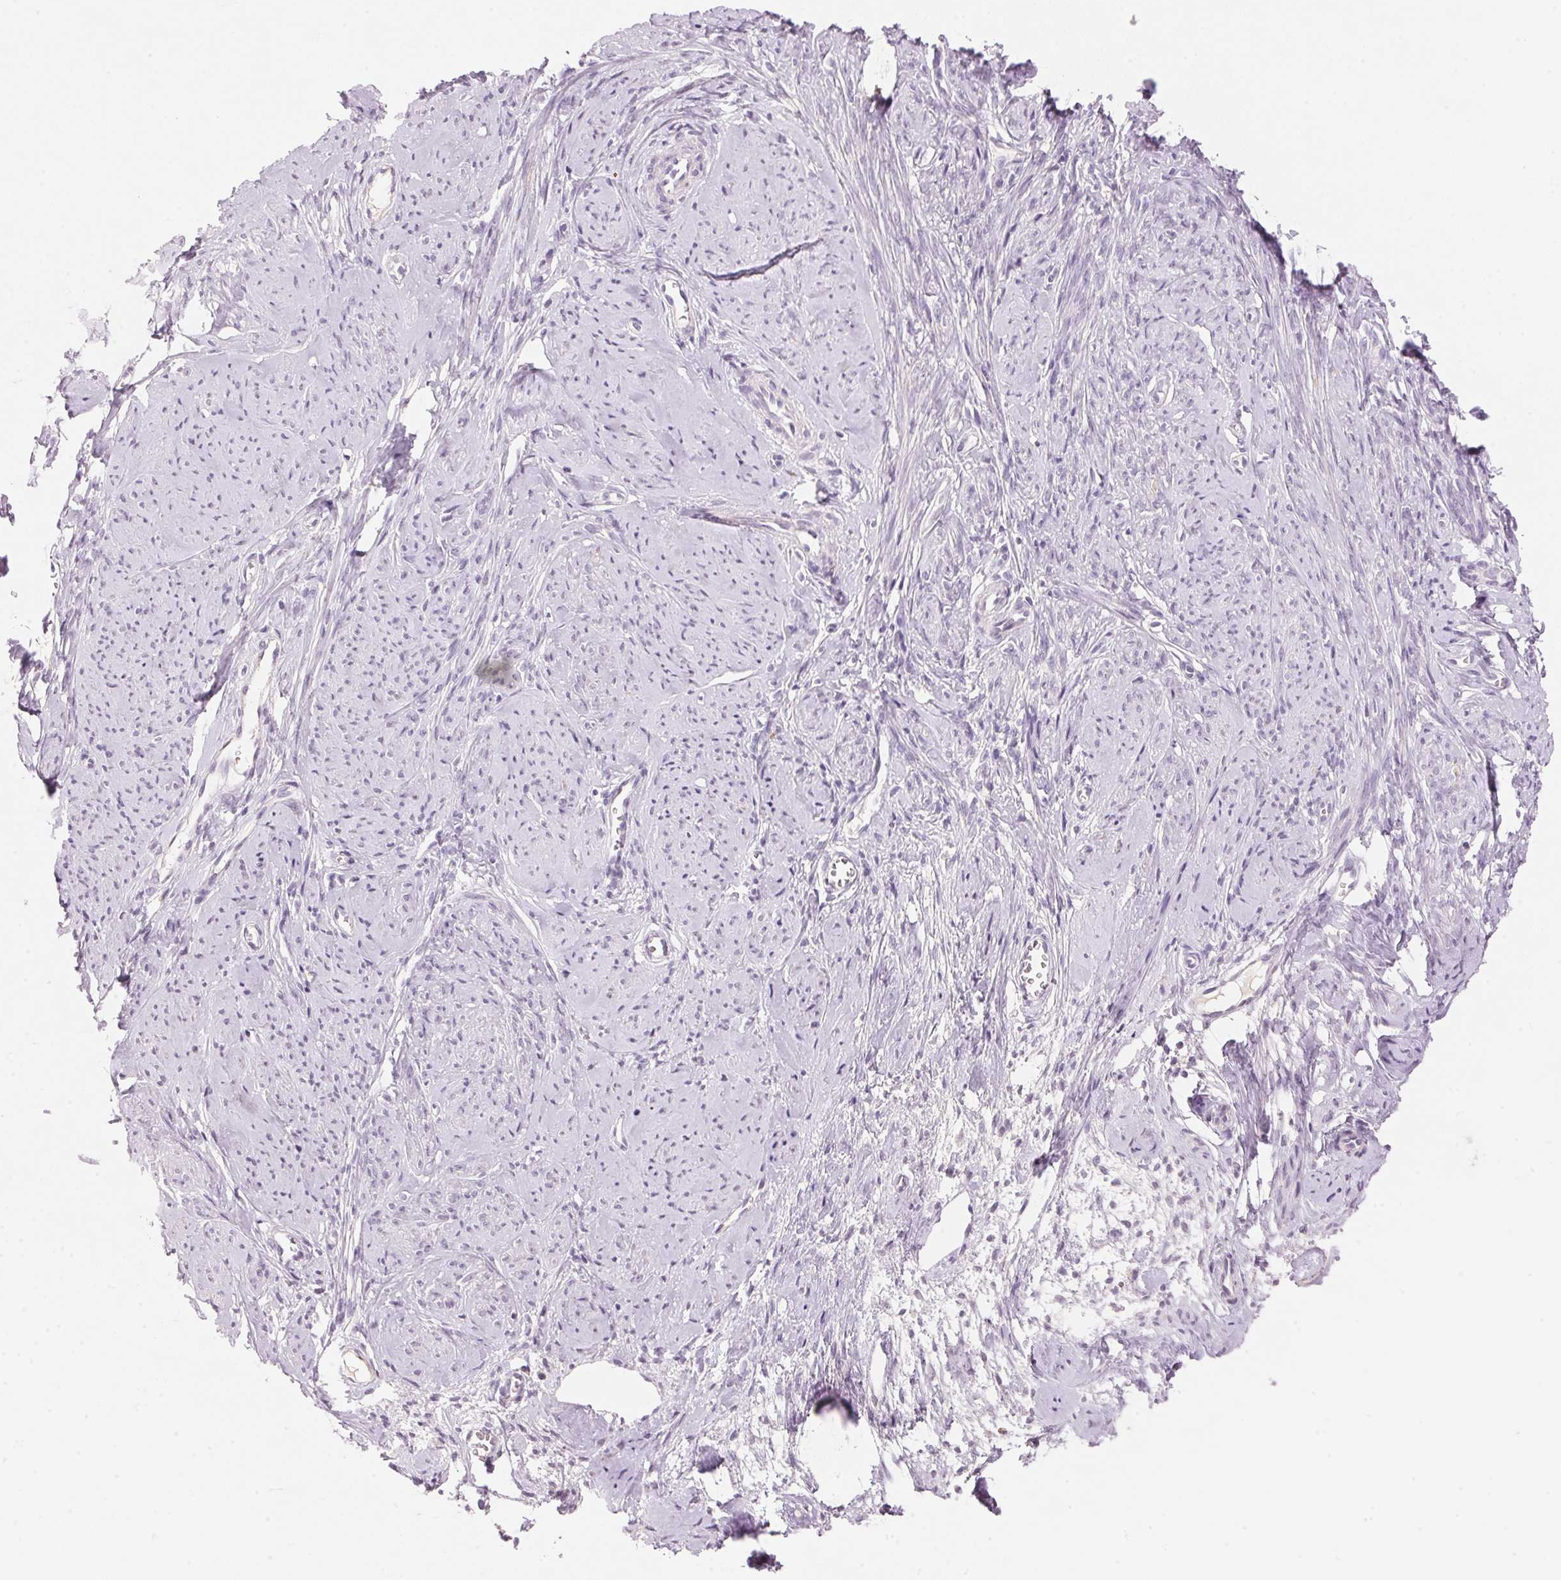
{"staining": {"intensity": "negative", "quantity": "none", "location": "none"}, "tissue": "smooth muscle", "cell_type": "Smooth muscle cells", "image_type": "normal", "snomed": [{"axis": "morphology", "description": "Normal tissue, NOS"}, {"axis": "topography", "description": "Smooth muscle"}], "caption": "High power microscopy image of an immunohistochemistry micrograph of benign smooth muscle, revealing no significant positivity in smooth muscle cells. (DAB immunohistochemistry (IHC) with hematoxylin counter stain).", "gene": "CYP11B1", "patient": {"sex": "female", "age": 48}}